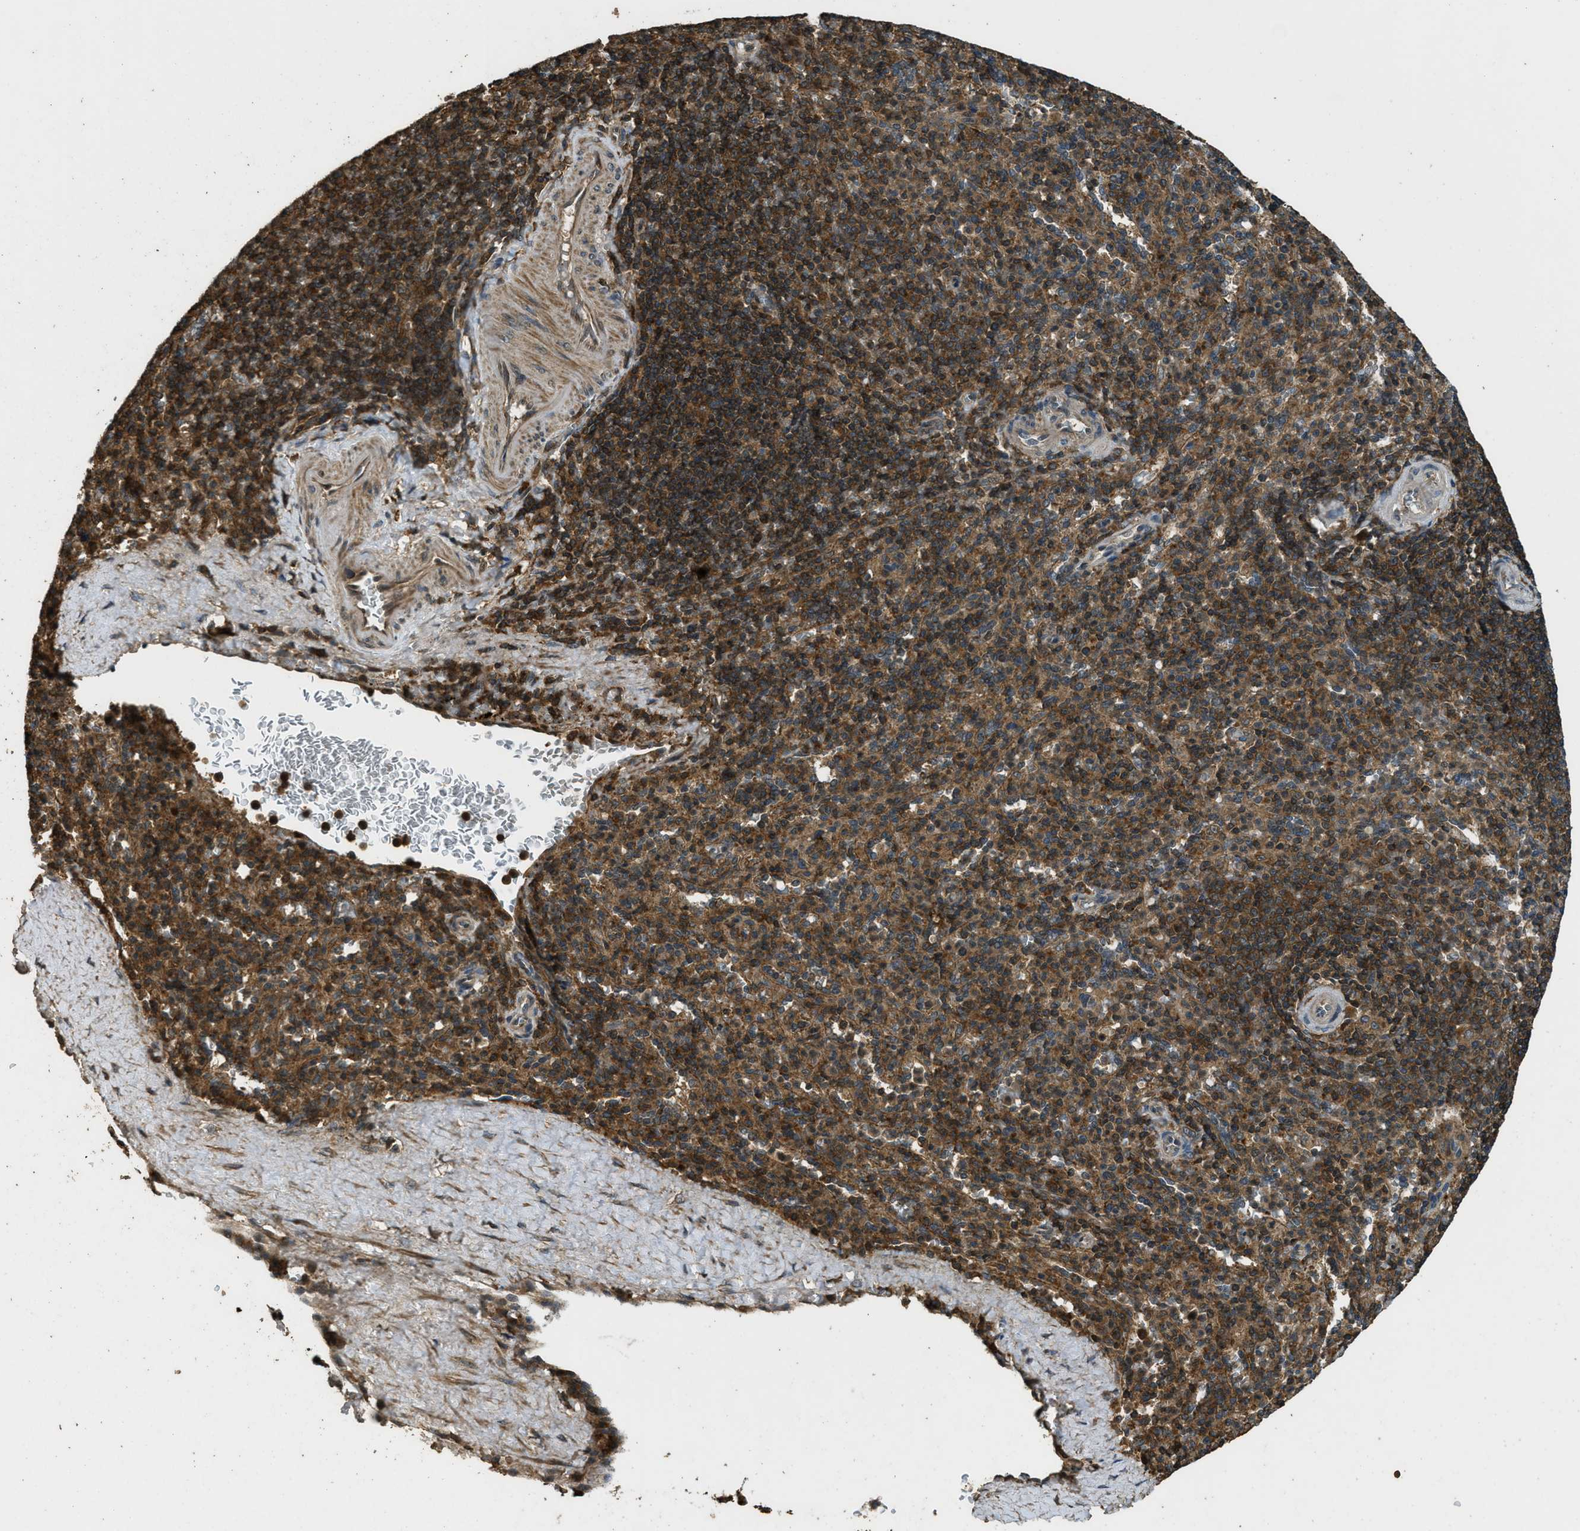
{"staining": {"intensity": "moderate", "quantity": ">75%", "location": "cytoplasmic/membranous"}, "tissue": "spleen", "cell_type": "Cells in red pulp", "image_type": "normal", "snomed": [{"axis": "morphology", "description": "Normal tissue, NOS"}, {"axis": "topography", "description": "Spleen"}], "caption": "A brown stain highlights moderate cytoplasmic/membranous positivity of a protein in cells in red pulp of benign spleen. (IHC, brightfield microscopy, high magnification).", "gene": "PPP6R3", "patient": {"sex": "male", "age": 36}}